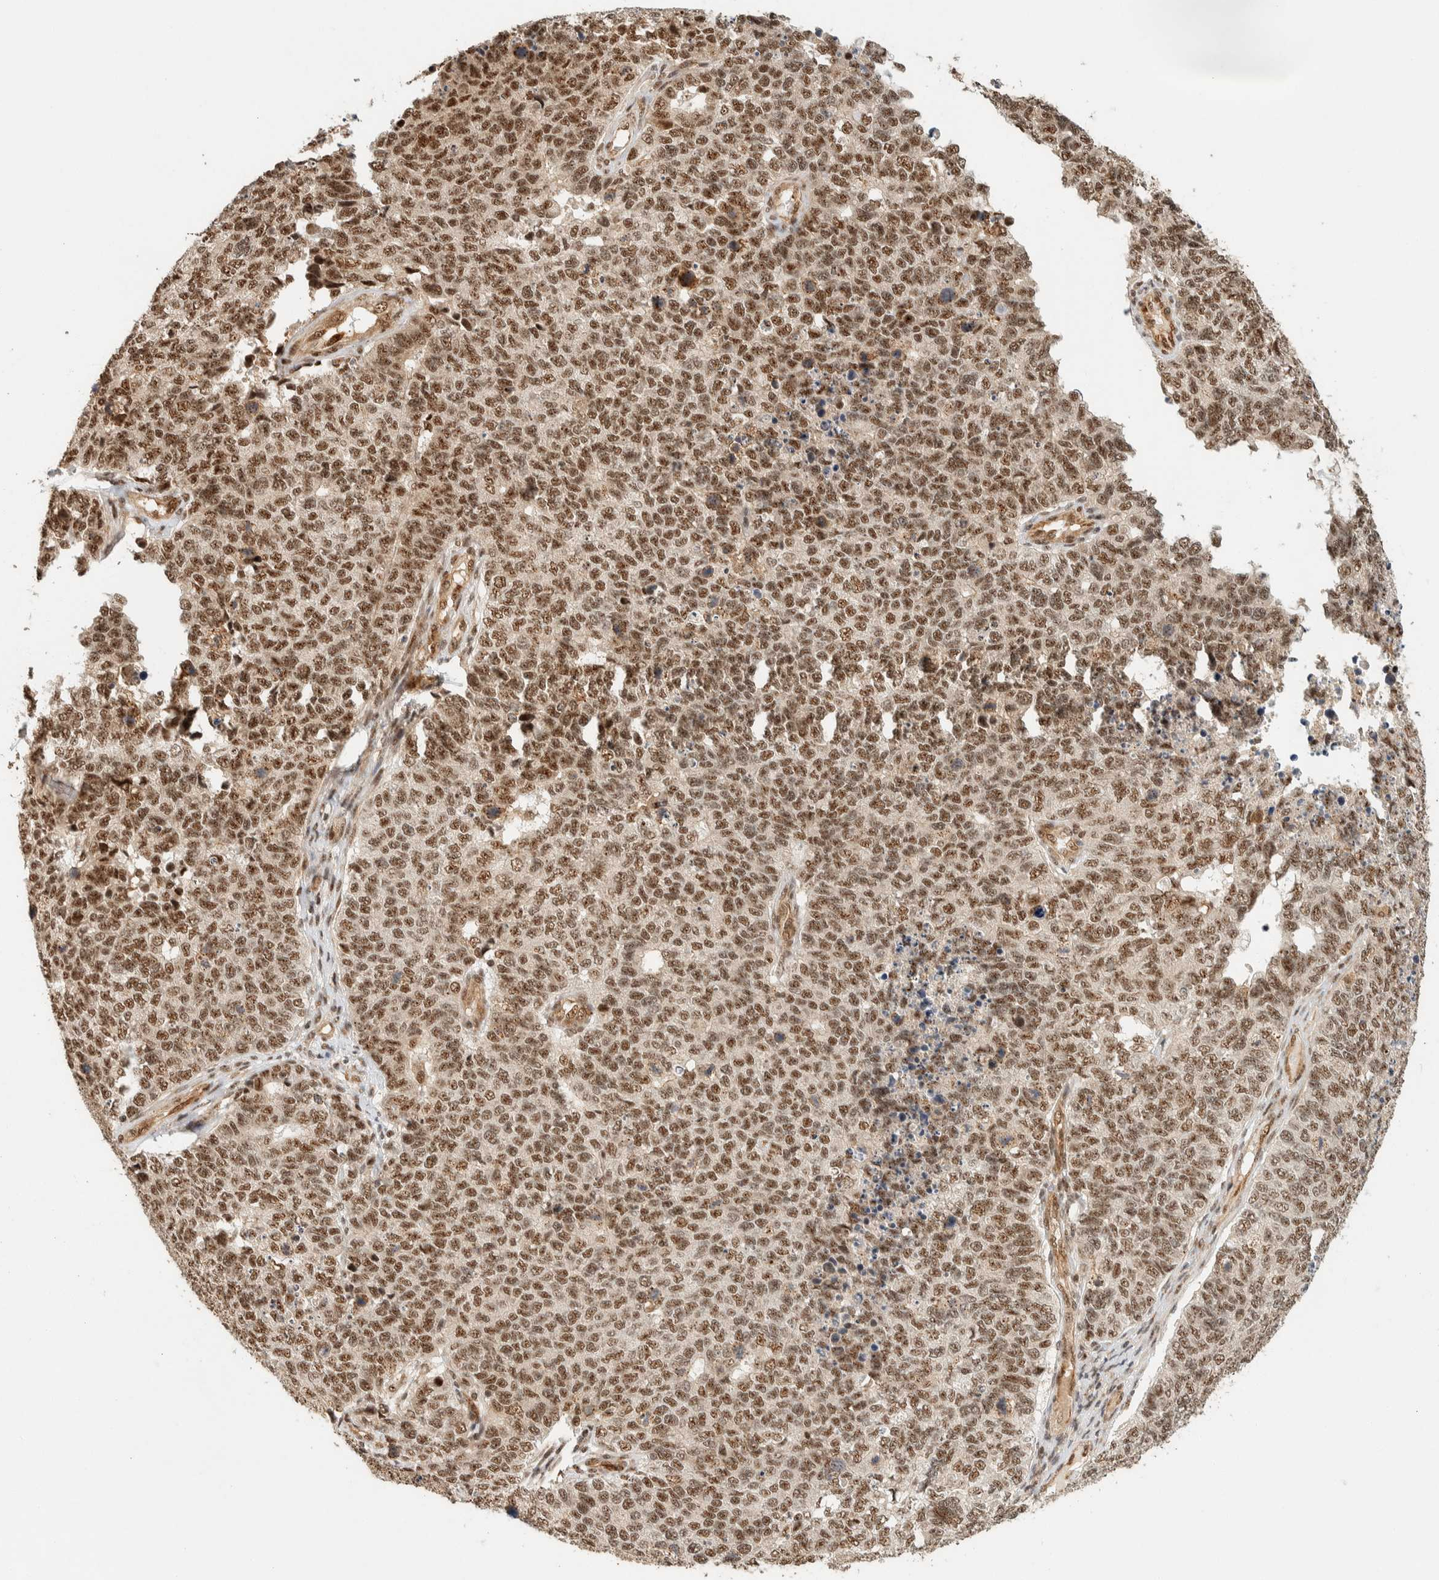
{"staining": {"intensity": "moderate", "quantity": ">75%", "location": "nuclear"}, "tissue": "cervical cancer", "cell_type": "Tumor cells", "image_type": "cancer", "snomed": [{"axis": "morphology", "description": "Squamous cell carcinoma, NOS"}, {"axis": "topography", "description": "Cervix"}], "caption": "Cervical cancer (squamous cell carcinoma) stained with a protein marker demonstrates moderate staining in tumor cells.", "gene": "SIK1", "patient": {"sex": "female", "age": 63}}